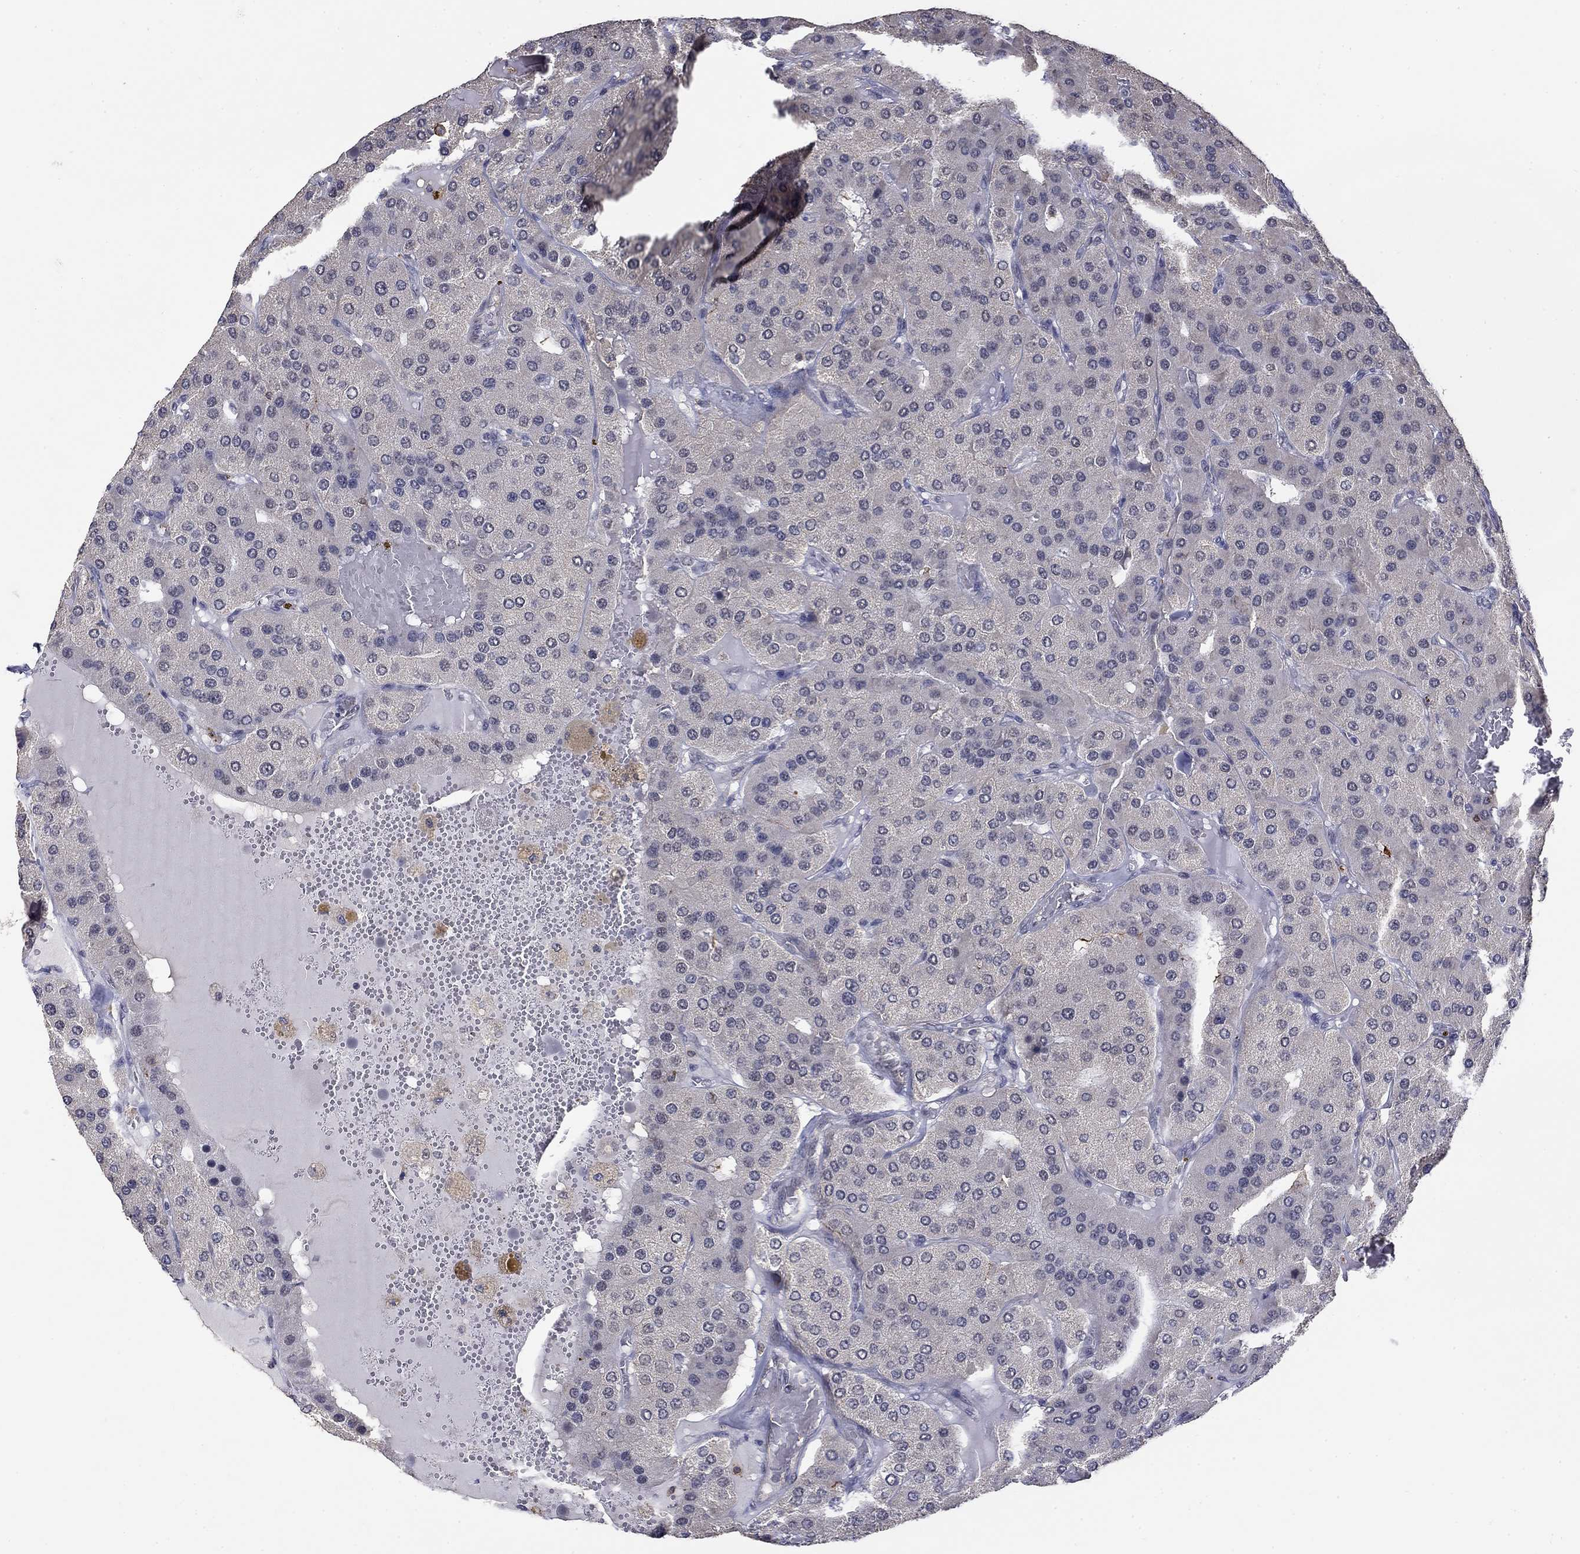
{"staining": {"intensity": "negative", "quantity": "none", "location": "none"}, "tissue": "parathyroid gland", "cell_type": "Glandular cells", "image_type": "normal", "snomed": [{"axis": "morphology", "description": "Normal tissue, NOS"}, {"axis": "morphology", "description": "Adenoma, NOS"}, {"axis": "topography", "description": "Parathyroid gland"}], "caption": "A histopathology image of parathyroid gland stained for a protein demonstrates no brown staining in glandular cells.", "gene": "GRIA3", "patient": {"sex": "female", "age": 86}}